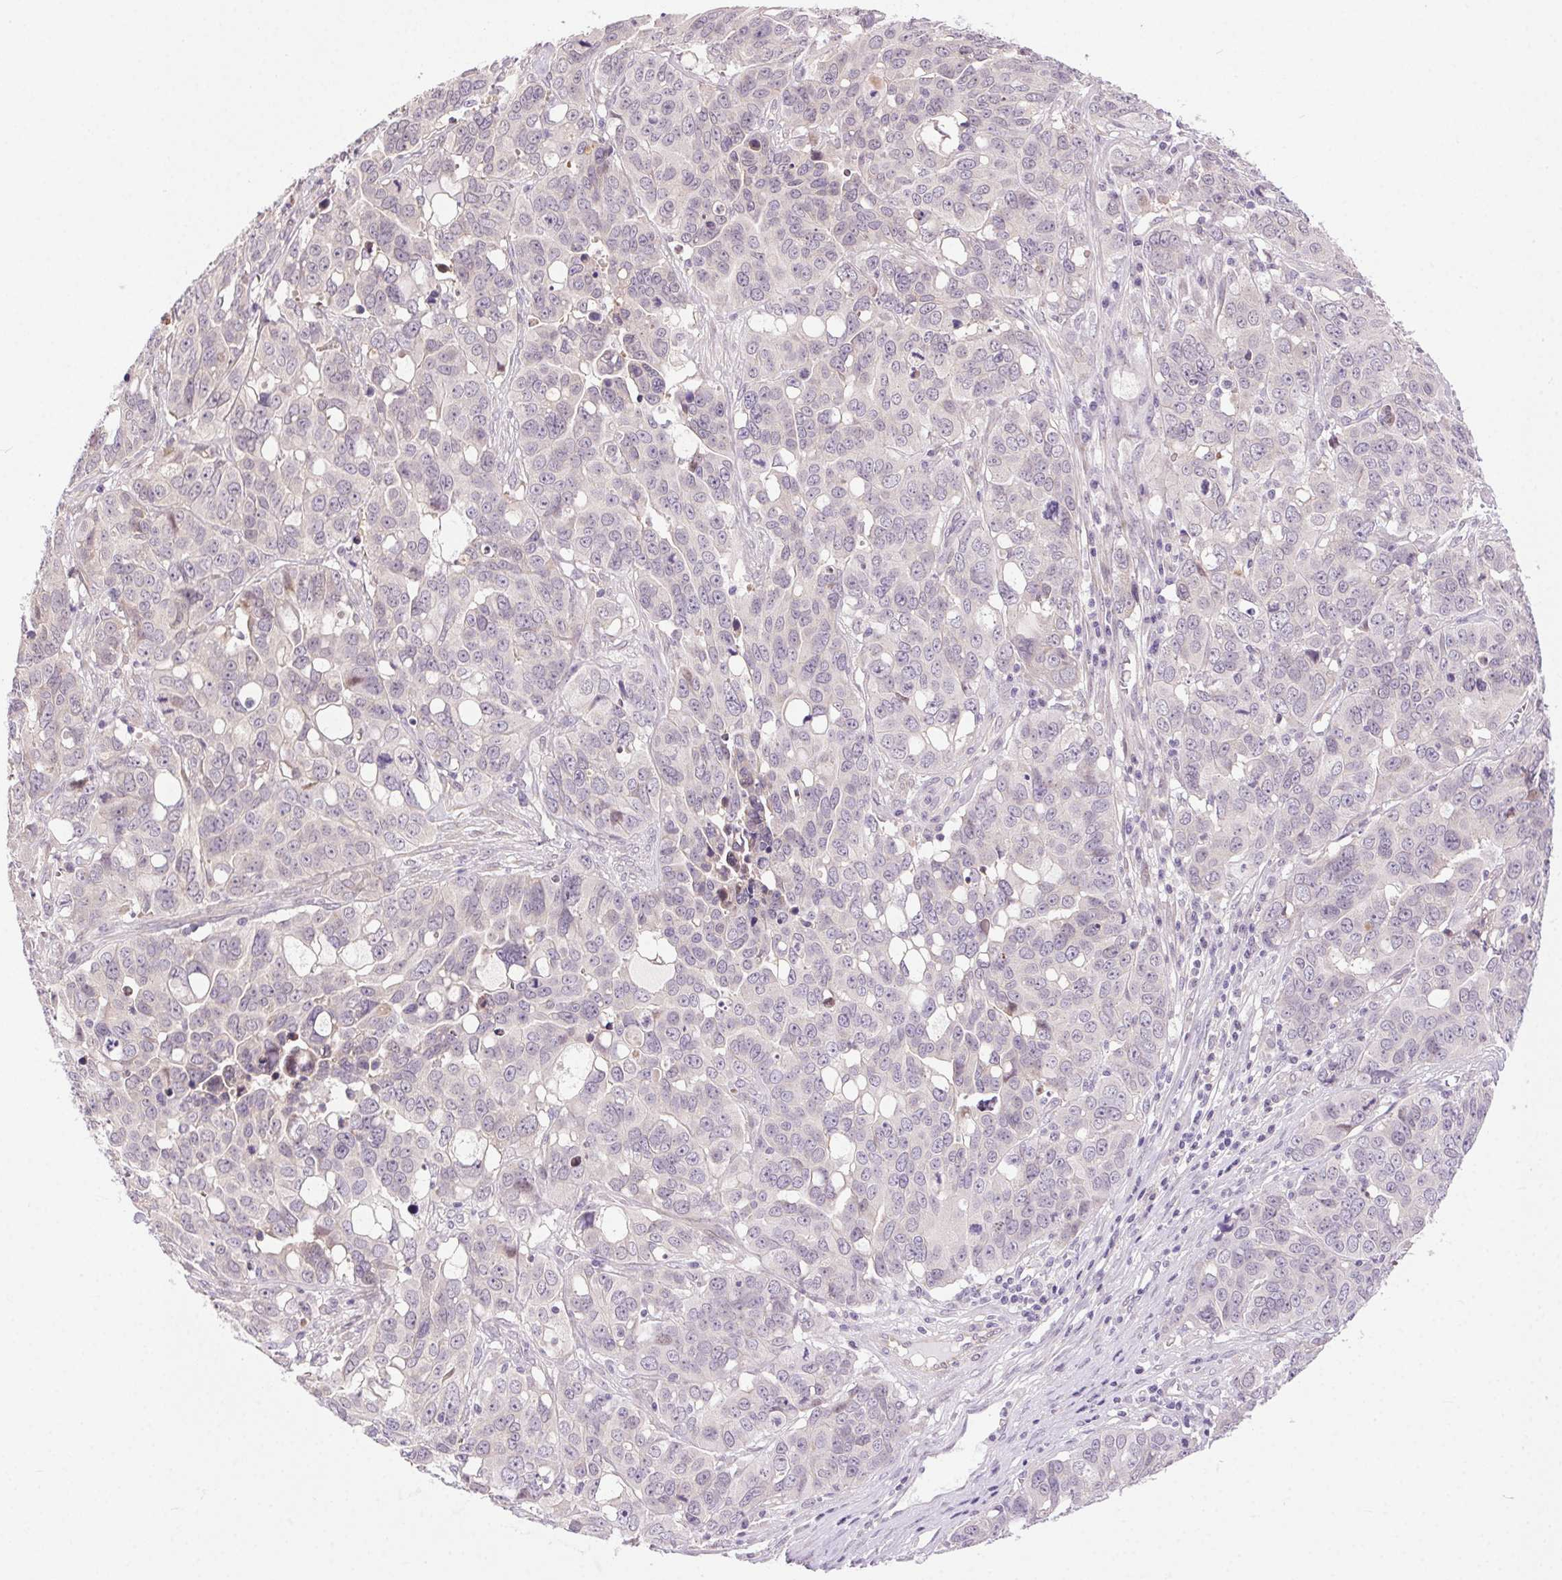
{"staining": {"intensity": "negative", "quantity": "none", "location": "none"}, "tissue": "ovarian cancer", "cell_type": "Tumor cells", "image_type": "cancer", "snomed": [{"axis": "morphology", "description": "Carcinoma, endometroid"}, {"axis": "topography", "description": "Ovary"}], "caption": "High magnification brightfield microscopy of endometroid carcinoma (ovarian) stained with DAB (brown) and counterstained with hematoxylin (blue): tumor cells show no significant staining.", "gene": "SYT11", "patient": {"sex": "female", "age": 78}}